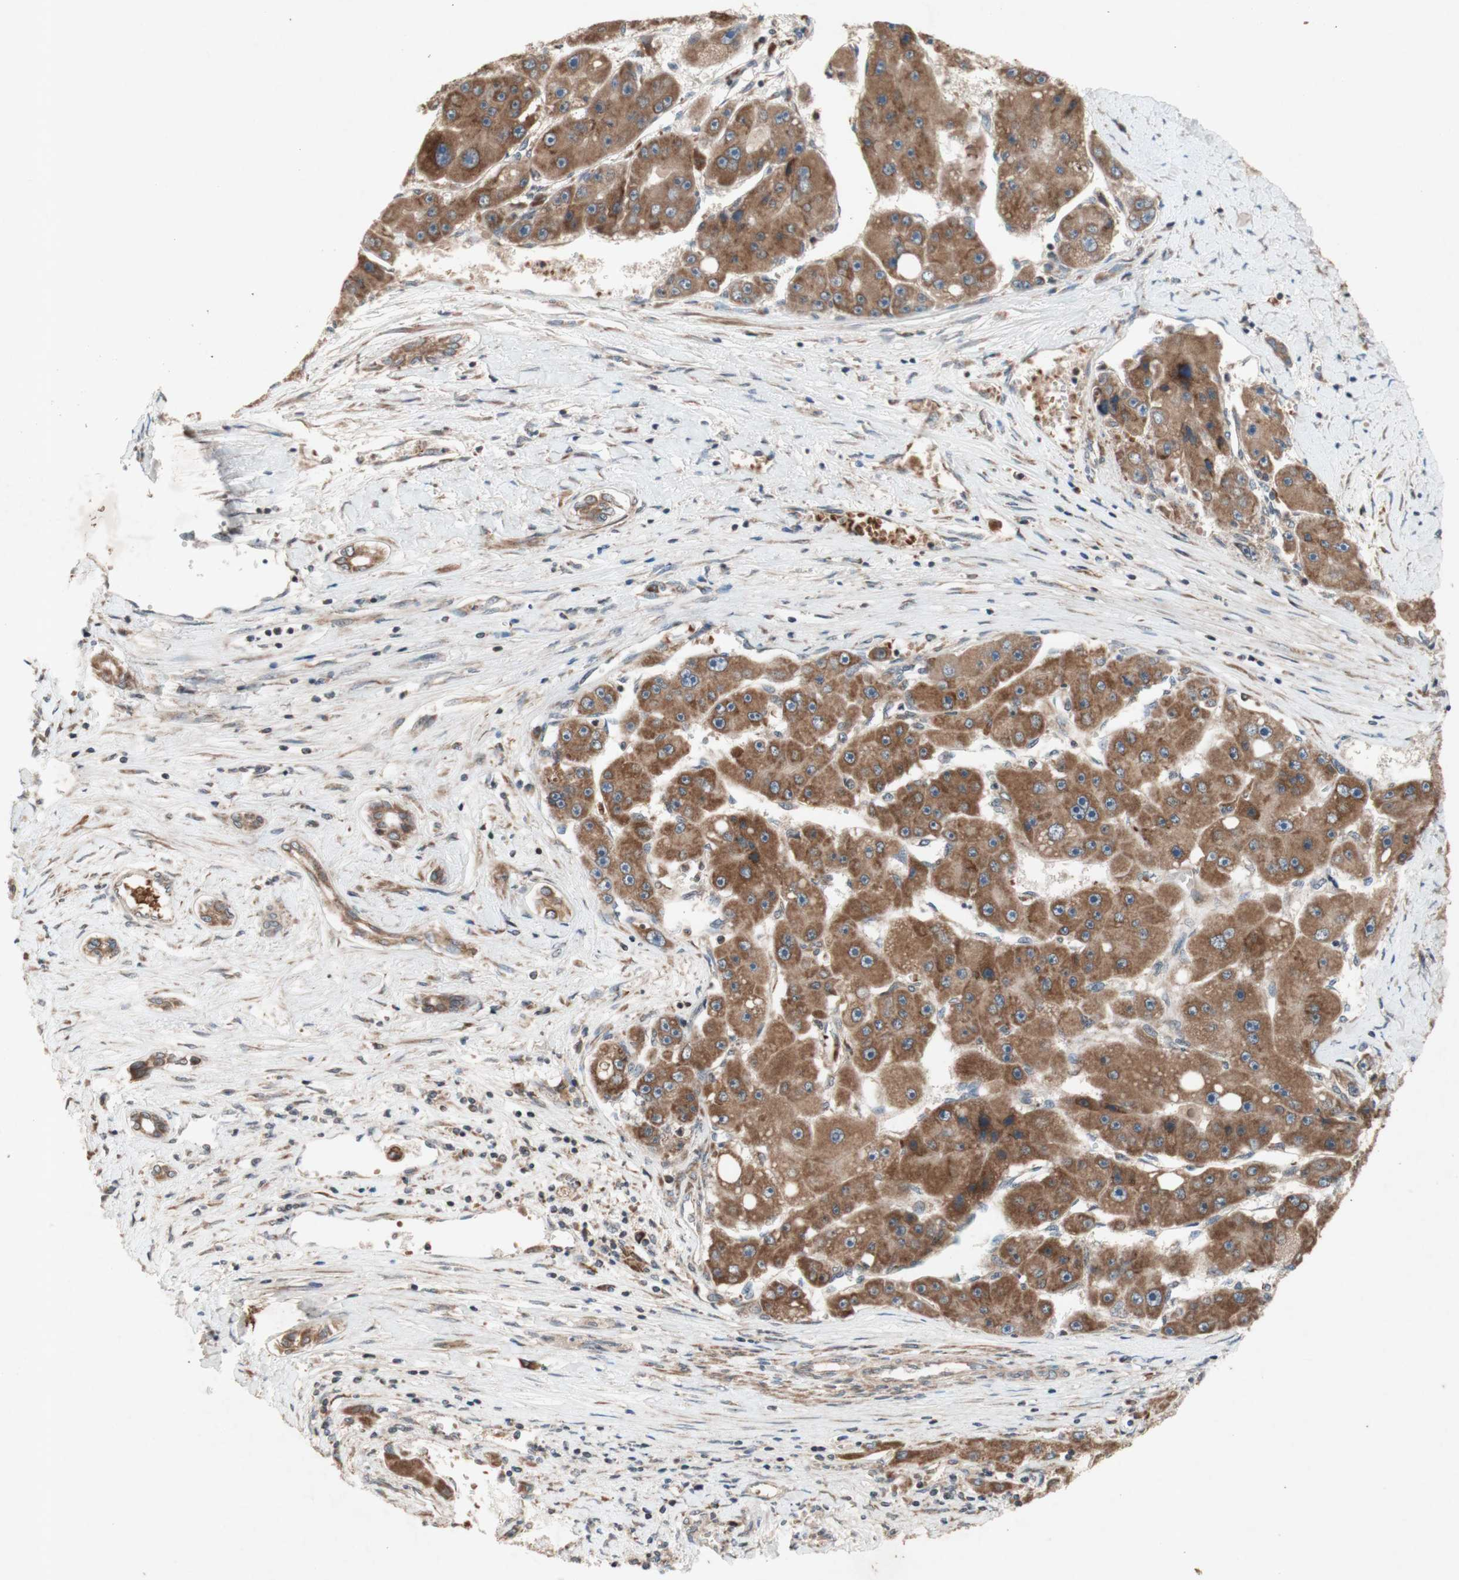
{"staining": {"intensity": "strong", "quantity": ">75%", "location": "cytoplasmic/membranous"}, "tissue": "liver cancer", "cell_type": "Tumor cells", "image_type": "cancer", "snomed": [{"axis": "morphology", "description": "Carcinoma, Hepatocellular, NOS"}, {"axis": "topography", "description": "Liver"}], "caption": "Liver hepatocellular carcinoma was stained to show a protein in brown. There is high levels of strong cytoplasmic/membranous expression in approximately >75% of tumor cells.", "gene": "DDOST", "patient": {"sex": "female", "age": 61}}